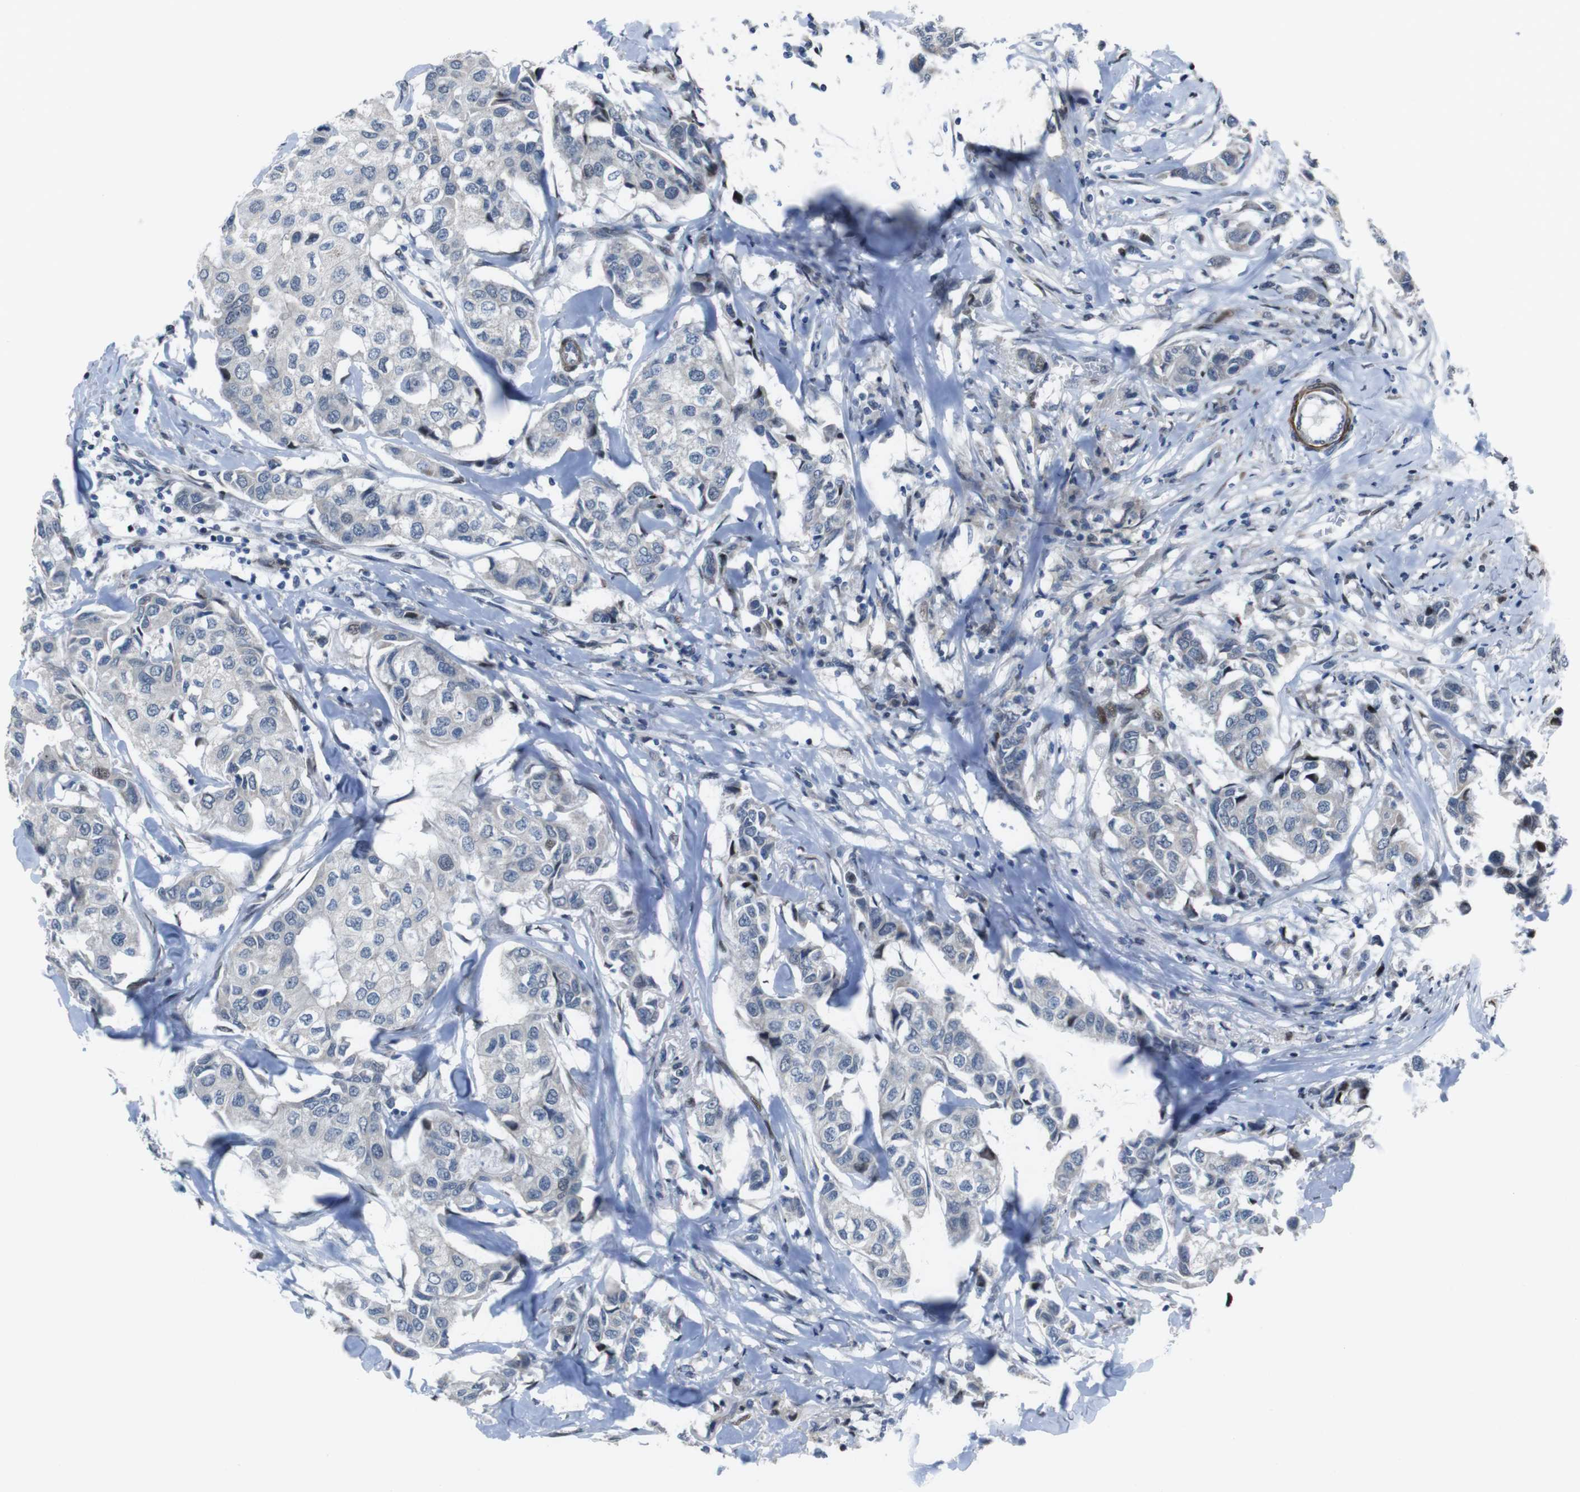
{"staining": {"intensity": "negative", "quantity": "none", "location": "none"}, "tissue": "breast cancer", "cell_type": "Tumor cells", "image_type": "cancer", "snomed": [{"axis": "morphology", "description": "Duct carcinoma"}, {"axis": "topography", "description": "Breast"}], "caption": "A micrograph of human breast intraductal carcinoma is negative for staining in tumor cells.", "gene": "PBRM1", "patient": {"sex": "female", "age": 80}}